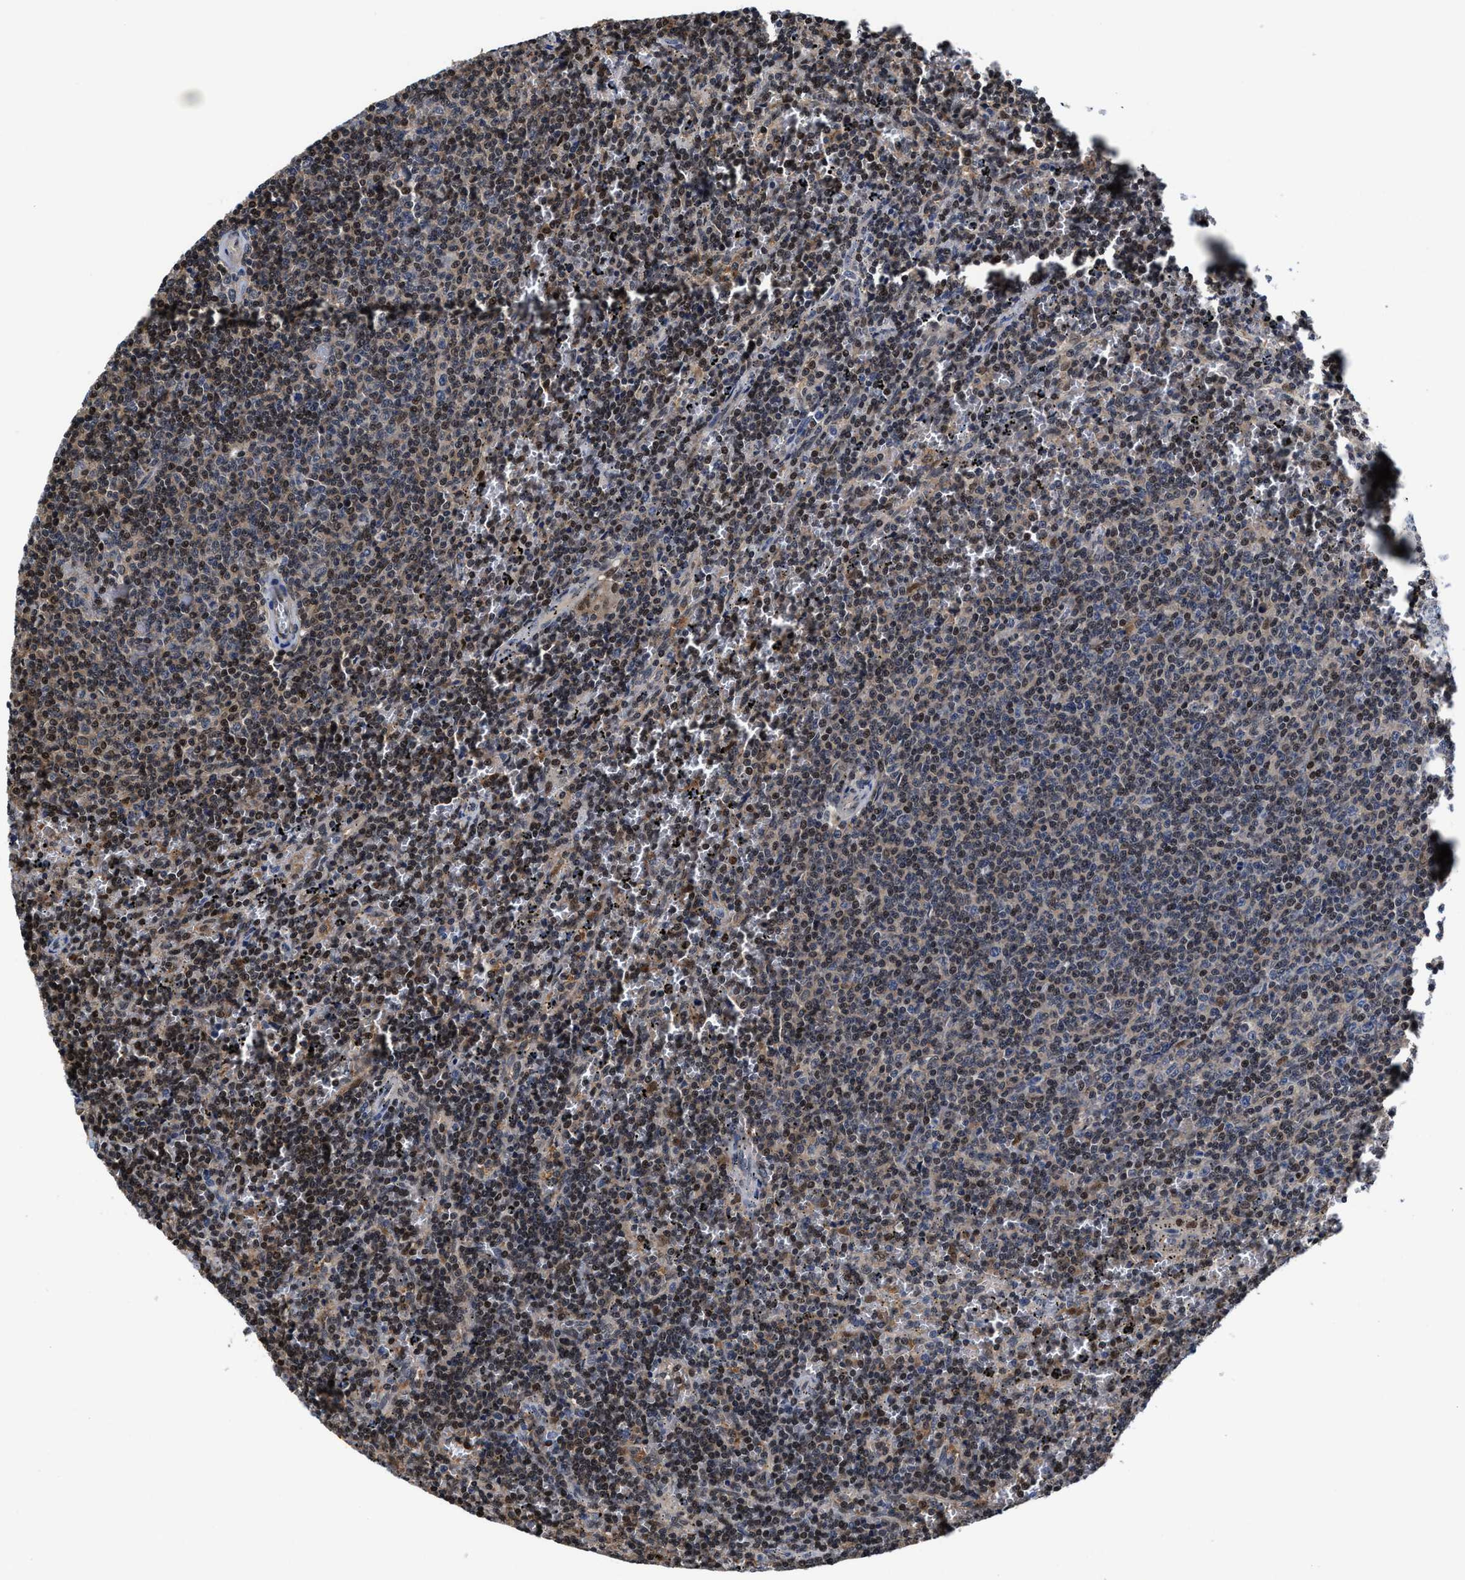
{"staining": {"intensity": "moderate", "quantity": "25%-75%", "location": "nuclear"}, "tissue": "lymphoma", "cell_type": "Tumor cells", "image_type": "cancer", "snomed": [{"axis": "morphology", "description": "Malignant lymphoma, non-Hodgkin's type, Low grade"}, {"axis": "topography", "description": "Spleen"}], "caption": "Immunohistochemical staining of lymphoma demonstrates moderate nuclear protein staining in approximately 25%-75% of tumor cells.", "gene": "KIF12", "patient": {"sex": "female", "age": 50}}